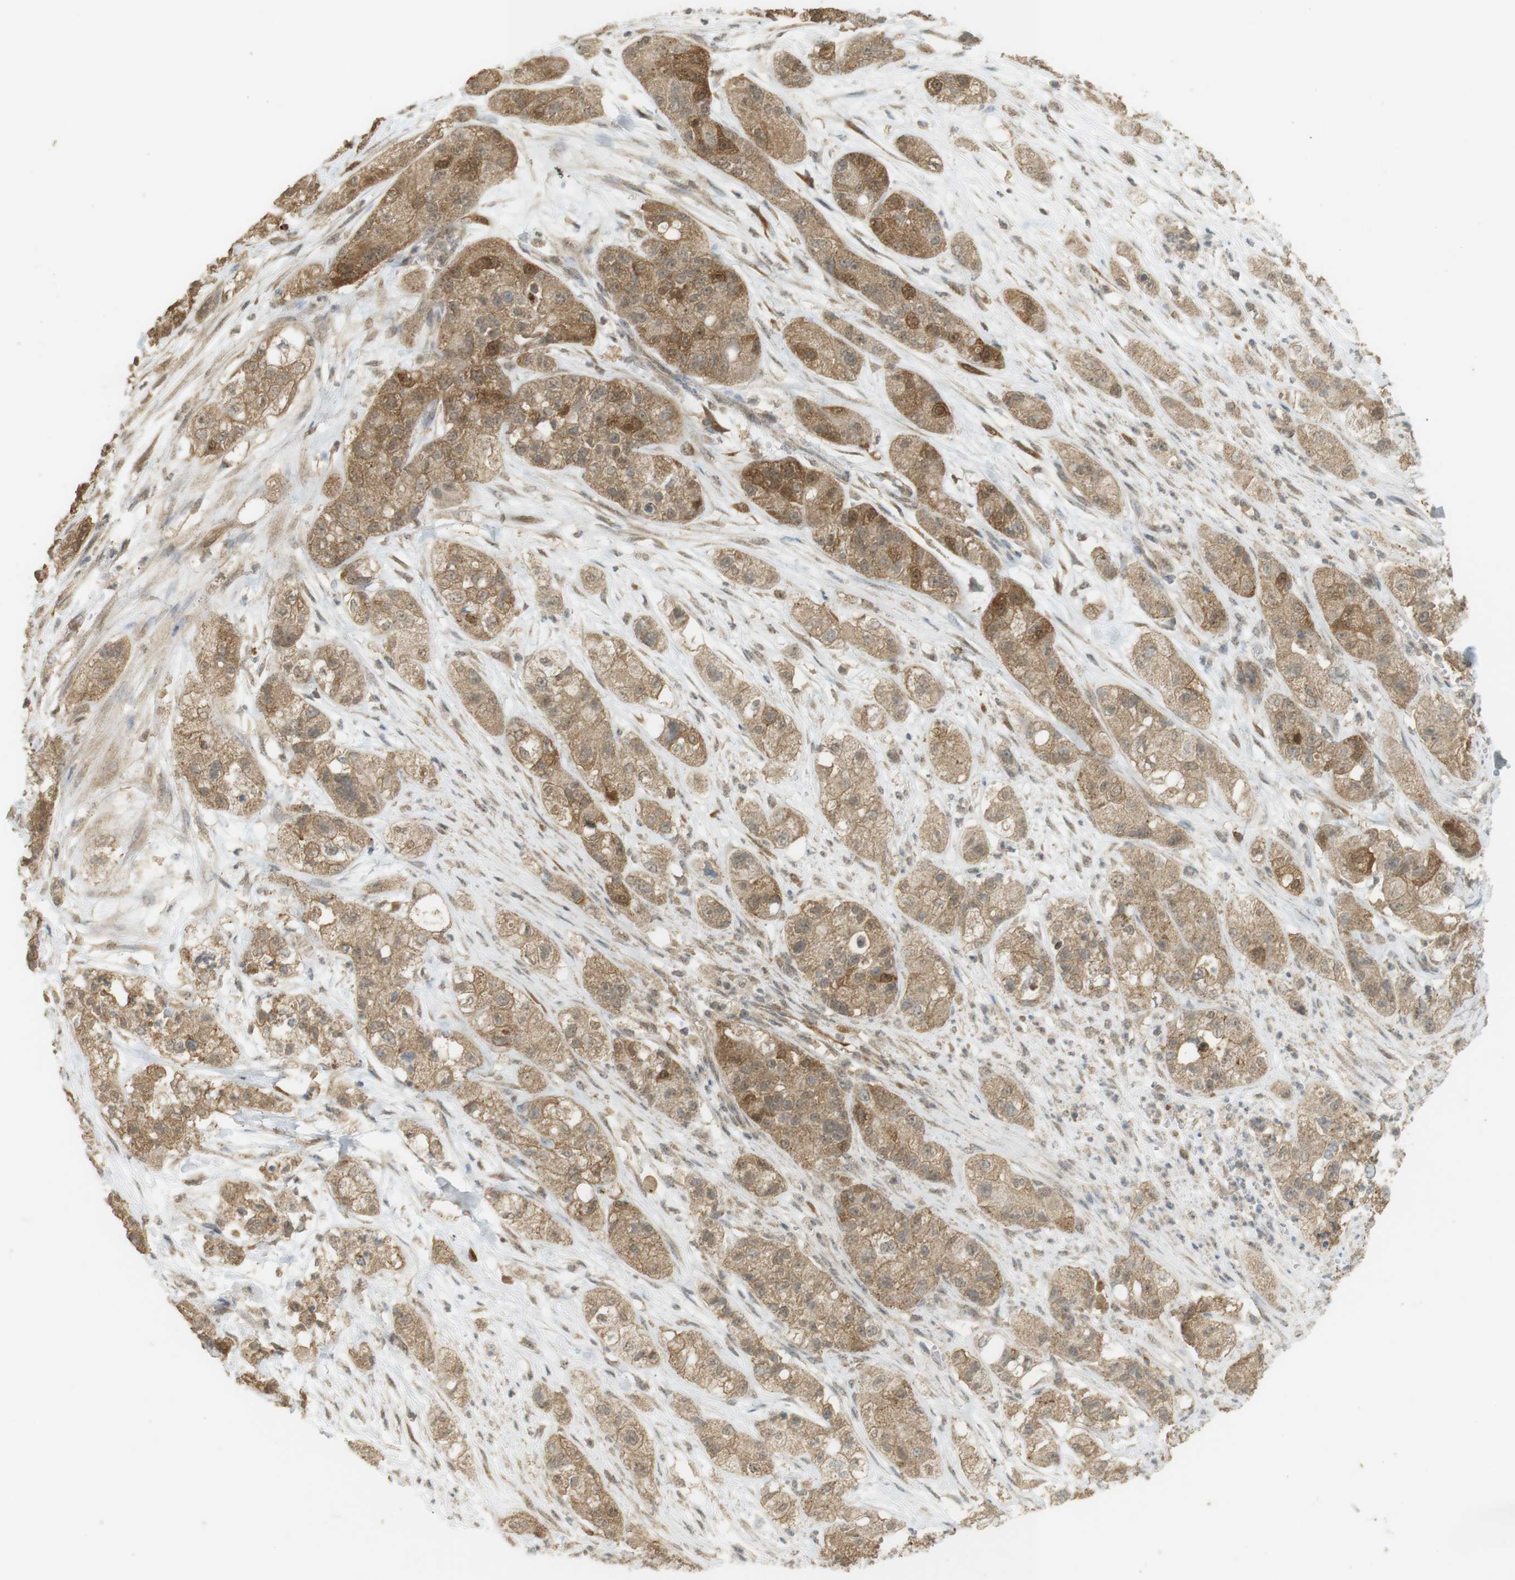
{"staining": {"intensity": "moderate", "quantity": "<25%", "location": "cytoplasmic/membranous"}, "tissue": "pancreatic cancer", "cell_type": "Tumor cells", "image_type": "cancer", "snomed": [{"axis": "morphology", "description": "Adenocarcinoma, NOS"}, {"axis": "topography", "description": "Pancreas"}], "caption": "A low amount of moderate cytoplasmic/membranous staining is present in about <25% of tumor cells in pancreatic cancer tissue. The staining is performed using DAB brown chromogen to label protein expression. The nuclei are counter-stained blue using hematoxylin.", "gene": "TTK", "patient": {"sex": "female", "age": 78}}